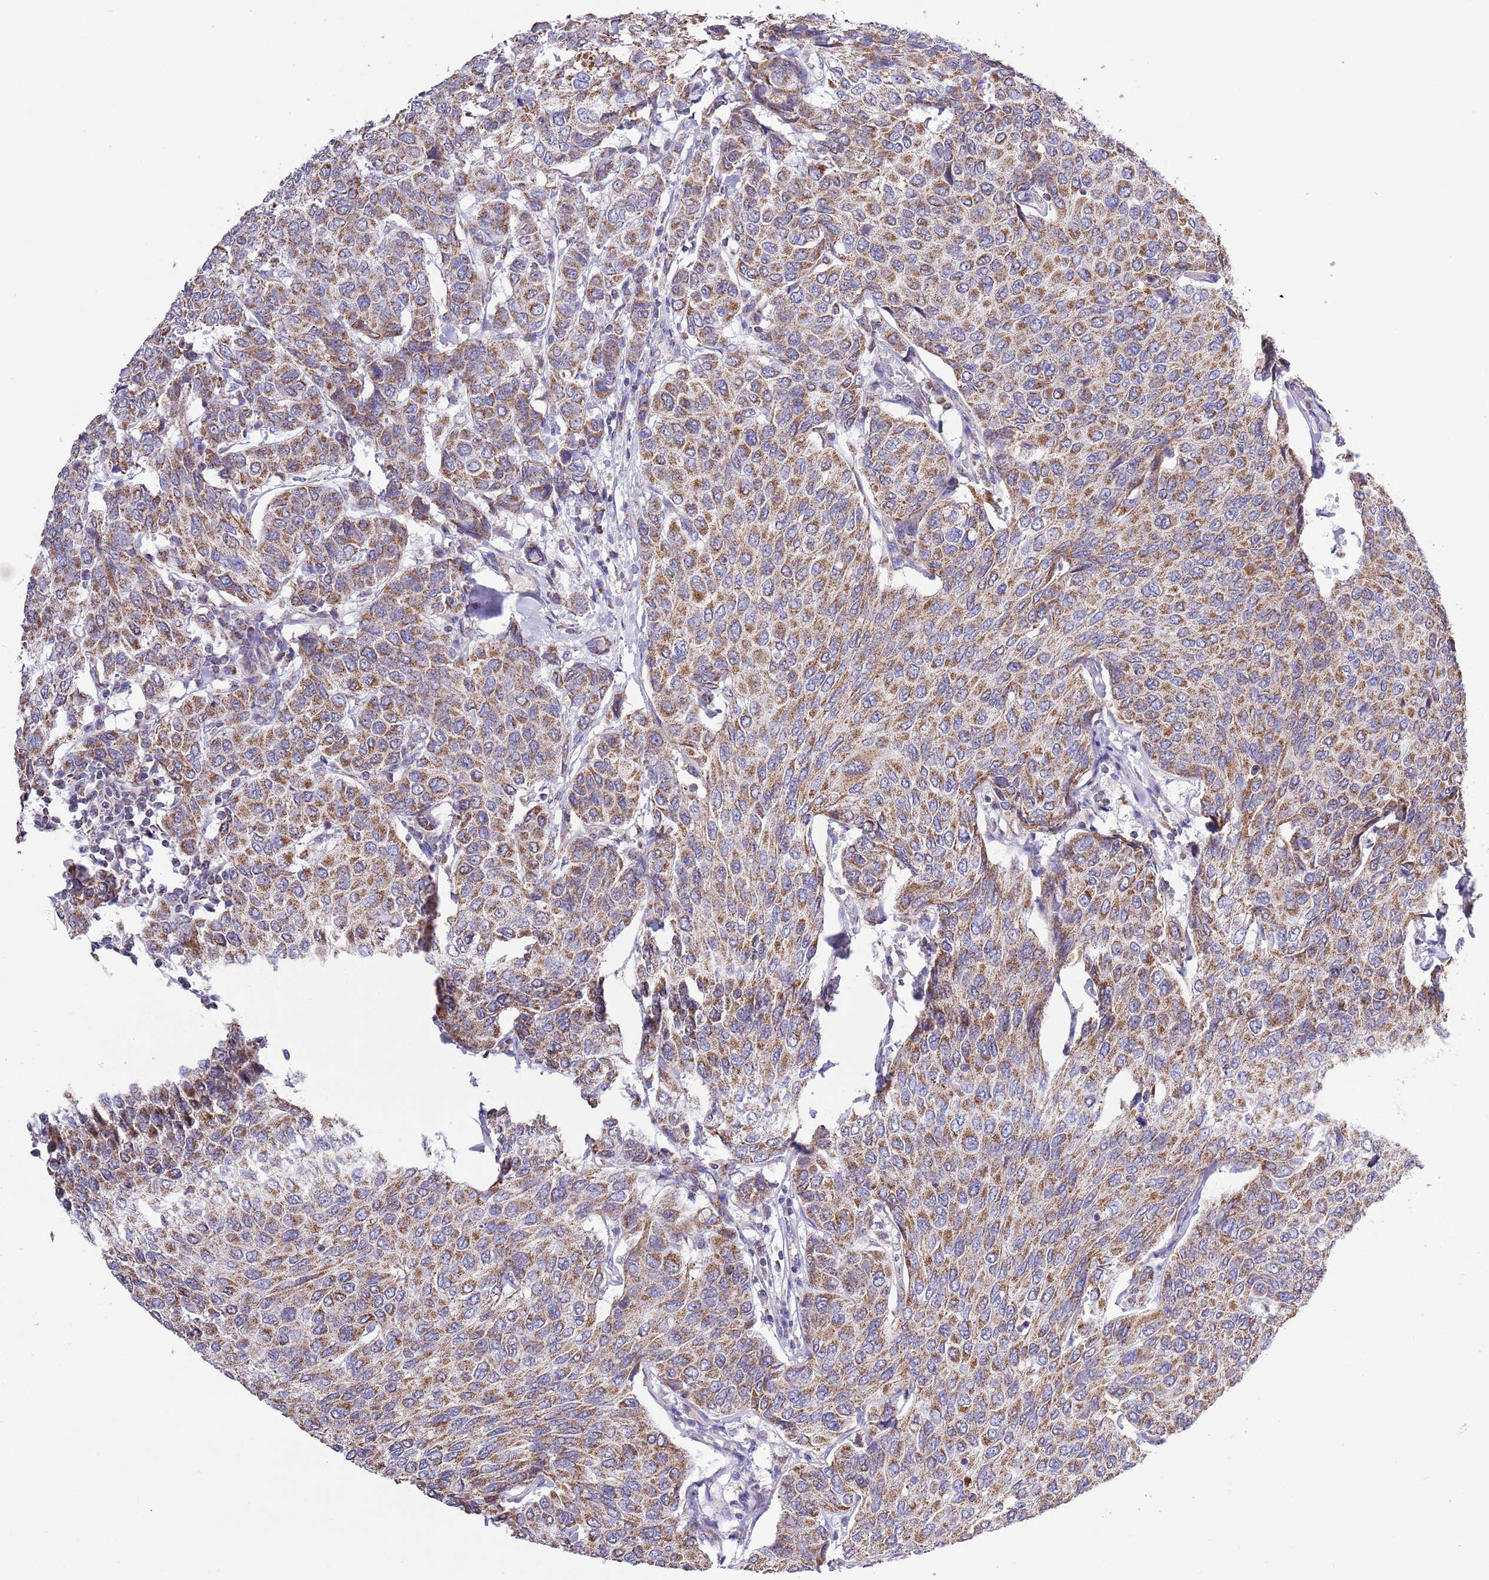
{"staining": {"intensity": "moderate", "quantity": ">75%", "location": "cytoplasmic/membranous"}, "tissue": "breast cancer", "cell_type": "Tumor cells", "image_type": "cancer", "snomed": [{"axis": "morphology", "description": "Duct carcinoma"}, {"axis": "topography", "description": "Breast"}], "caption": "Immunohistochemical staining of human breast cancer demonstrates moderate cytoplasmic/membranous protein staining in about >75% of tumor cells.", "gene": "TEKTIP1", "patient": {"sex": "female", "age": 55}}